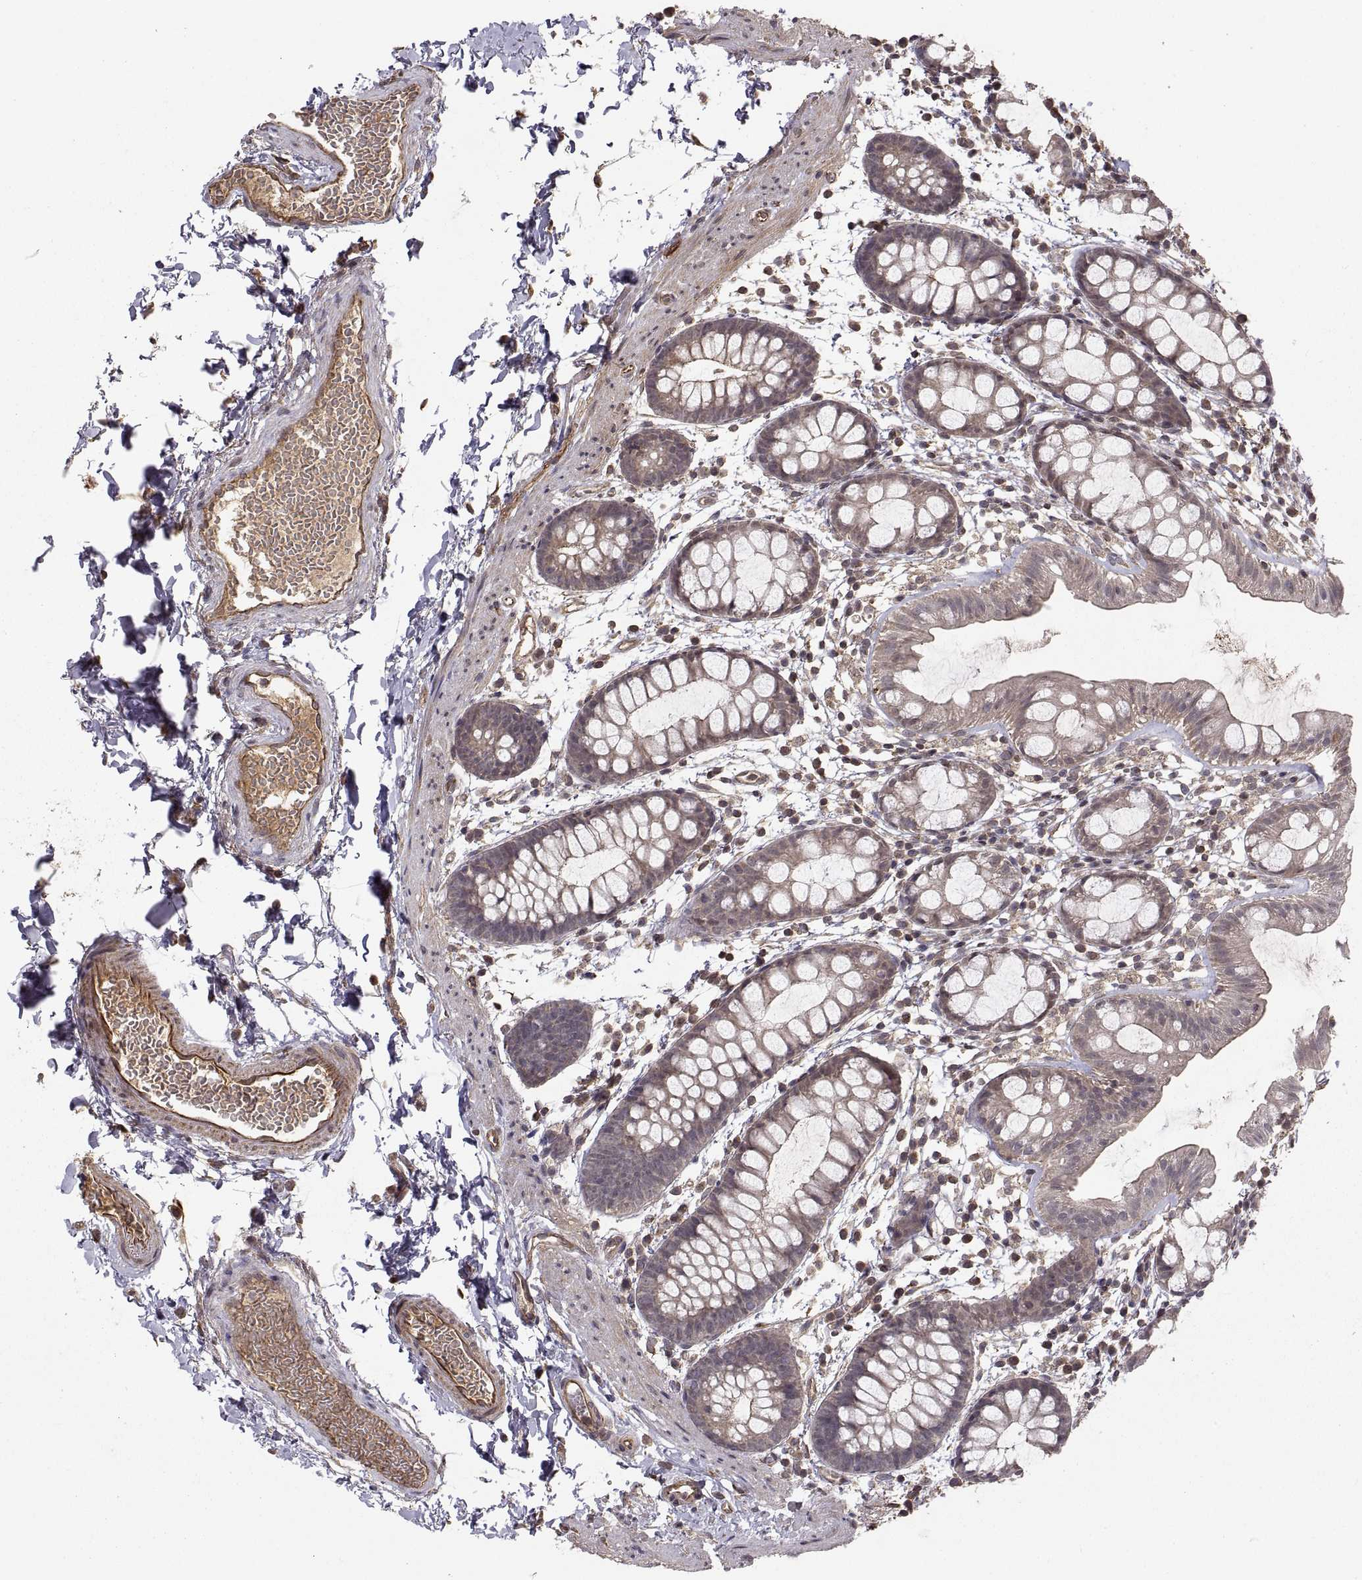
{"staining": {"intensity": "moderate", "quantity": "<25%", "location": "cytoplasmic/membranous,nuclear"}, "tissue": "rectum", "cell_type": "Glandular cells", "image_type": "normal", "snomed": [{"axis": "morphology", "description": "Normal tissue, NOS"}, {"axis": "topography", "description": "Rectum"}], "caption": "Protein staining displays moderate cytoplasmic/membranous,nuclear positivity in about <25% of glandular cells in unremarkable rectum.", "gene": "ABL2", "patient": {"sex": "male", "age": 57}}